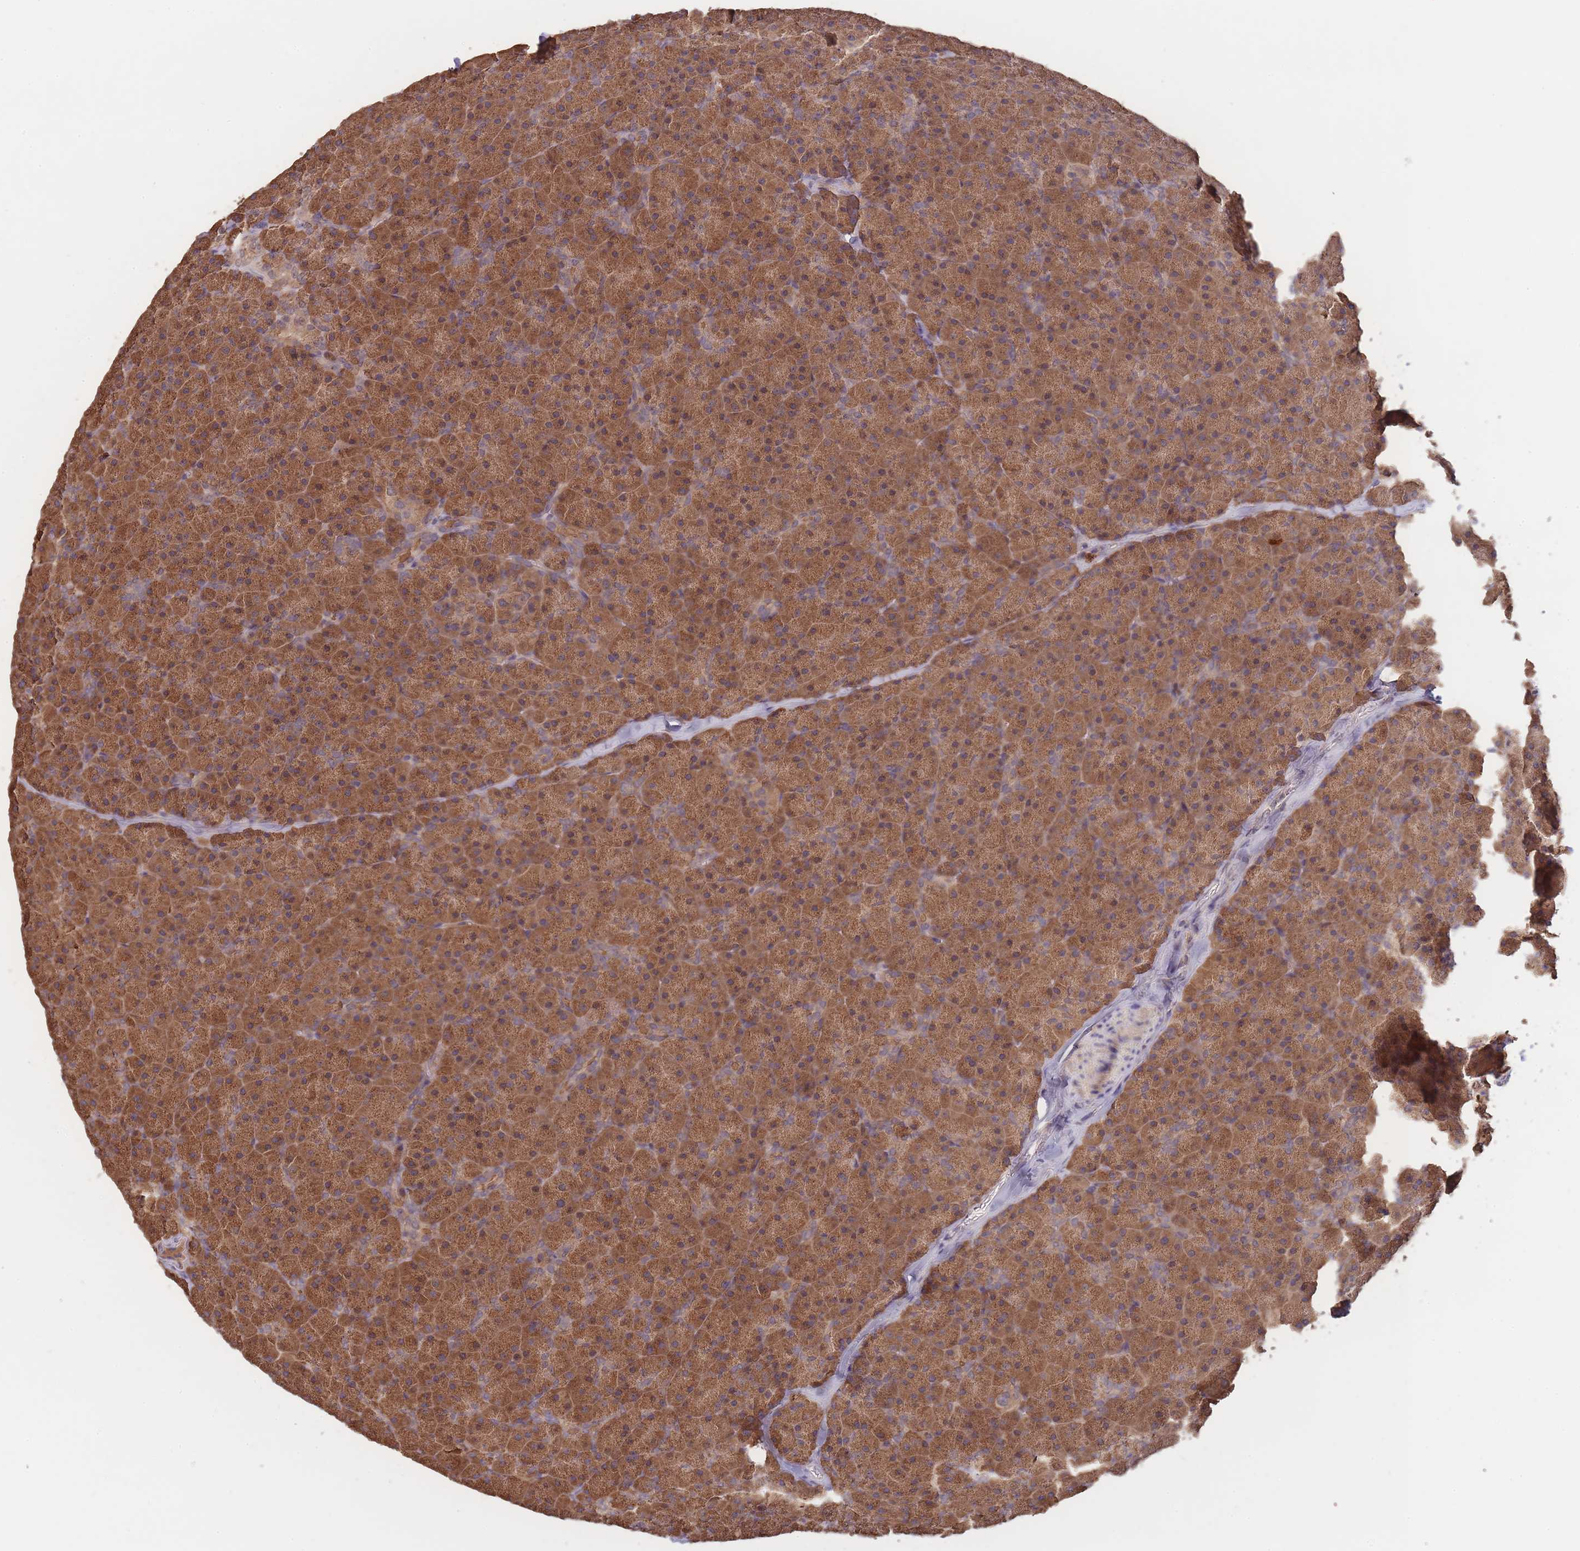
{"staining": {"intensity": "strong", "quantity": ">75%", "location": "cytoplasmic/membranous"}, "tissue": "pancreas", "cell_type": "Exocrine glandular cells", "image_type": "normal", "snomed": [{"axis": "morphology", "description": "Normal tissue, NOS"}, {"axis": "topography", "description": "Pancreas"}], "caption": "Human pancreas stained for a protein (brown) shows strong cytoplasmic/membranous positive expression in about >75% of exocrine glandular cells.", "gene": "PIP4P1", "patient": {"sex": "male", "age": 36}}